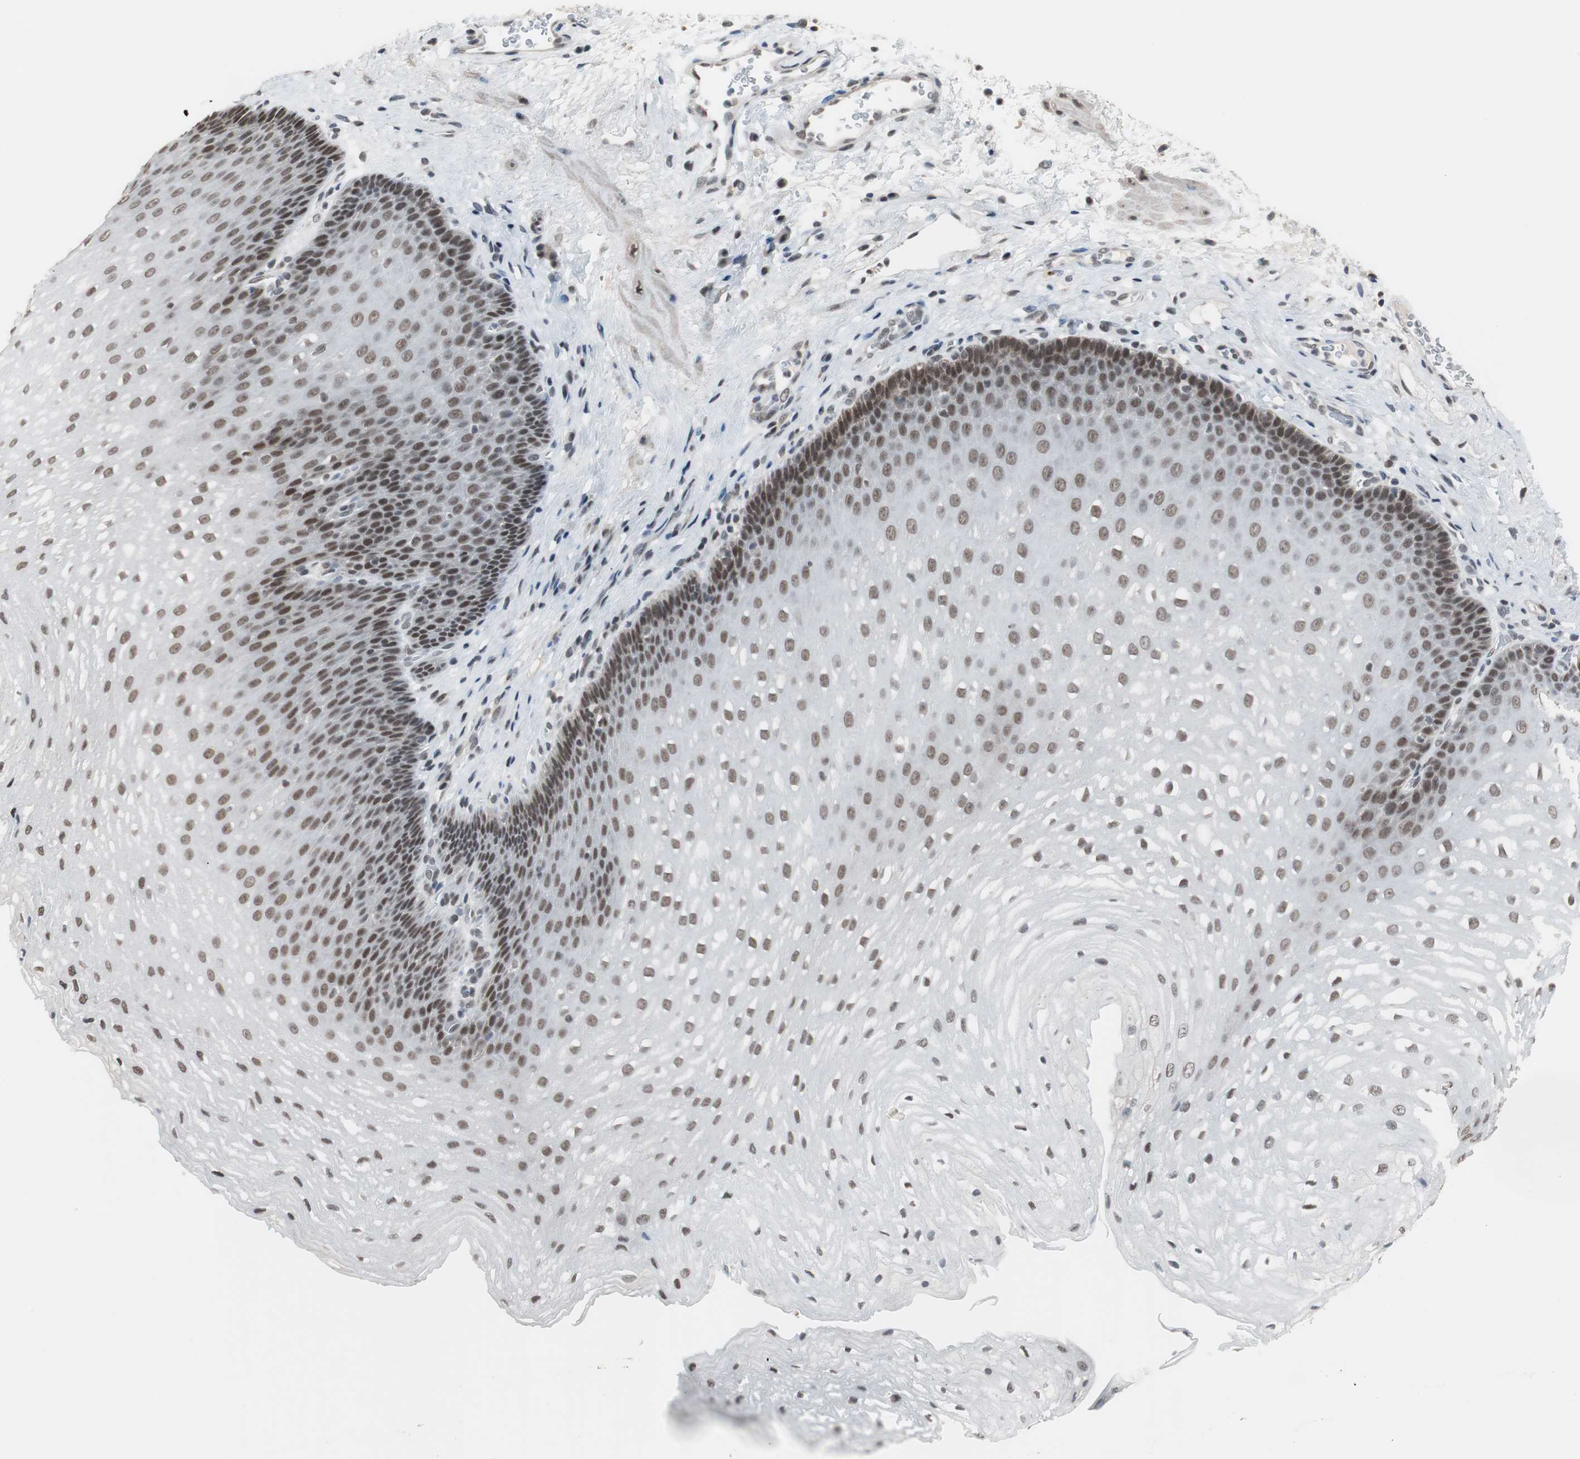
{"staining": {"intensity": "moderate", "quantity": ">75%", "location": "nuclear"}, "tissue": "esophagus", "cell_type": "Squamous epithelial cells", "image_type": "normal", "snomed": [{"axis": "morphology", "description": "Normal tissue, NOS"}, {"axis": "topography", "description": "Esophagus"}], "caption": "Normal esophagus was stained to show a protein in brown. There is medium levels of moderate nuclear positivity in approximately >75% of squamous epithelial cells. (IHC, brightfield microscopy, high magnification).", "gene": "TAF7", "patient": {"sex": "male", "age": 48}}